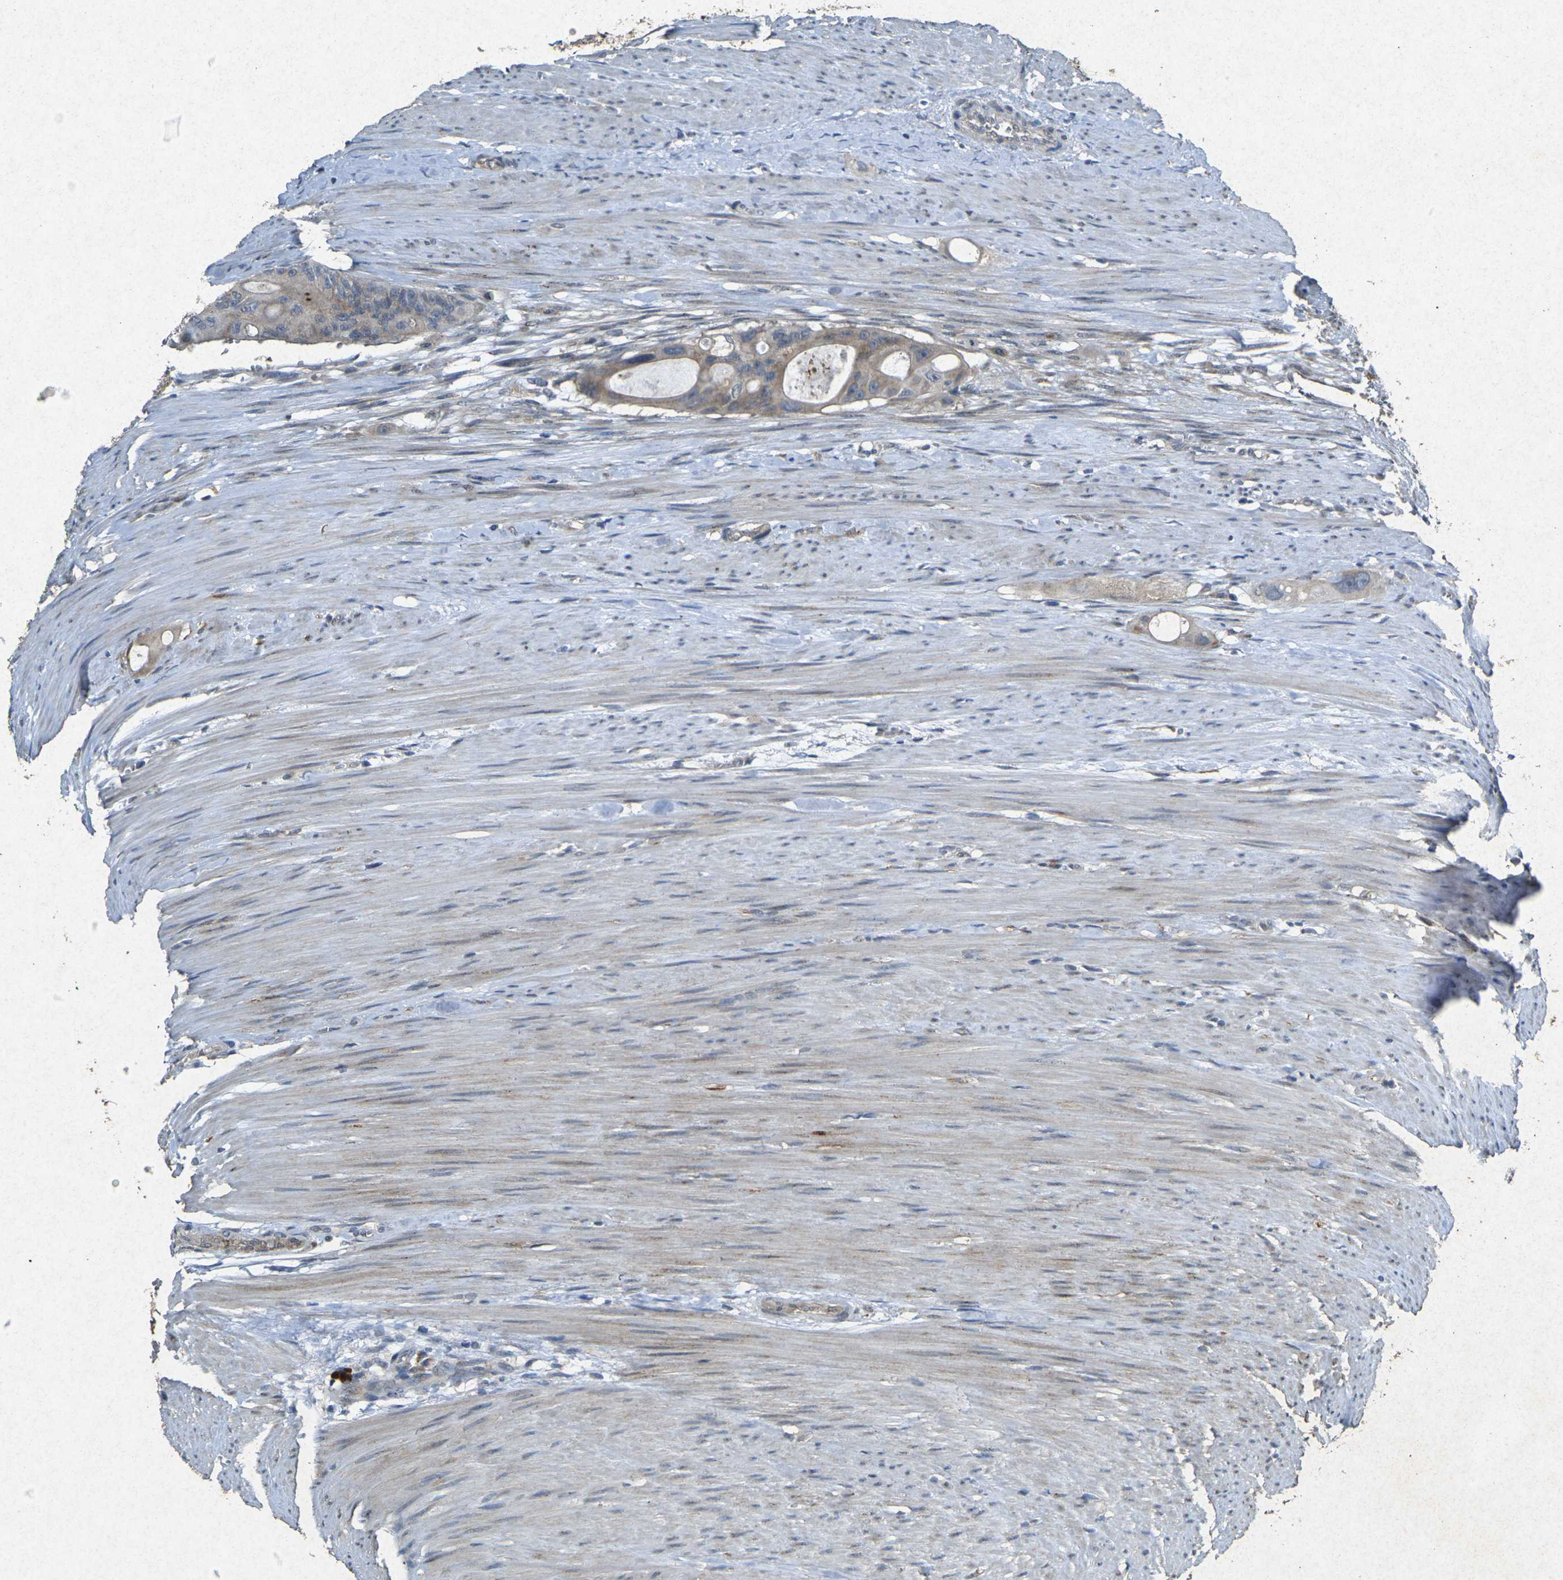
{"staining": {"intensity": "moderate", "quantity": ">75%", "location": "cytoplasmic/membranous"}, "tissue": "colorectal cancer", "cell_type": "Tumor cells", "image_type": "cancer", "snomed": [{"axis": "morphology", "description": "Adenocarcinoma, NOS"}, {"axis": "topography", "description": "Colon"}], "caption": "Brown immunohistochemical staining in human colorectal cancer (adenocarcinoma) demonstrates moderate cytoplasmic/membranous staining in approximately >75% of tumor cells.", "gene": "RGMA", "patient": {"sex": "female", "age": 57}}